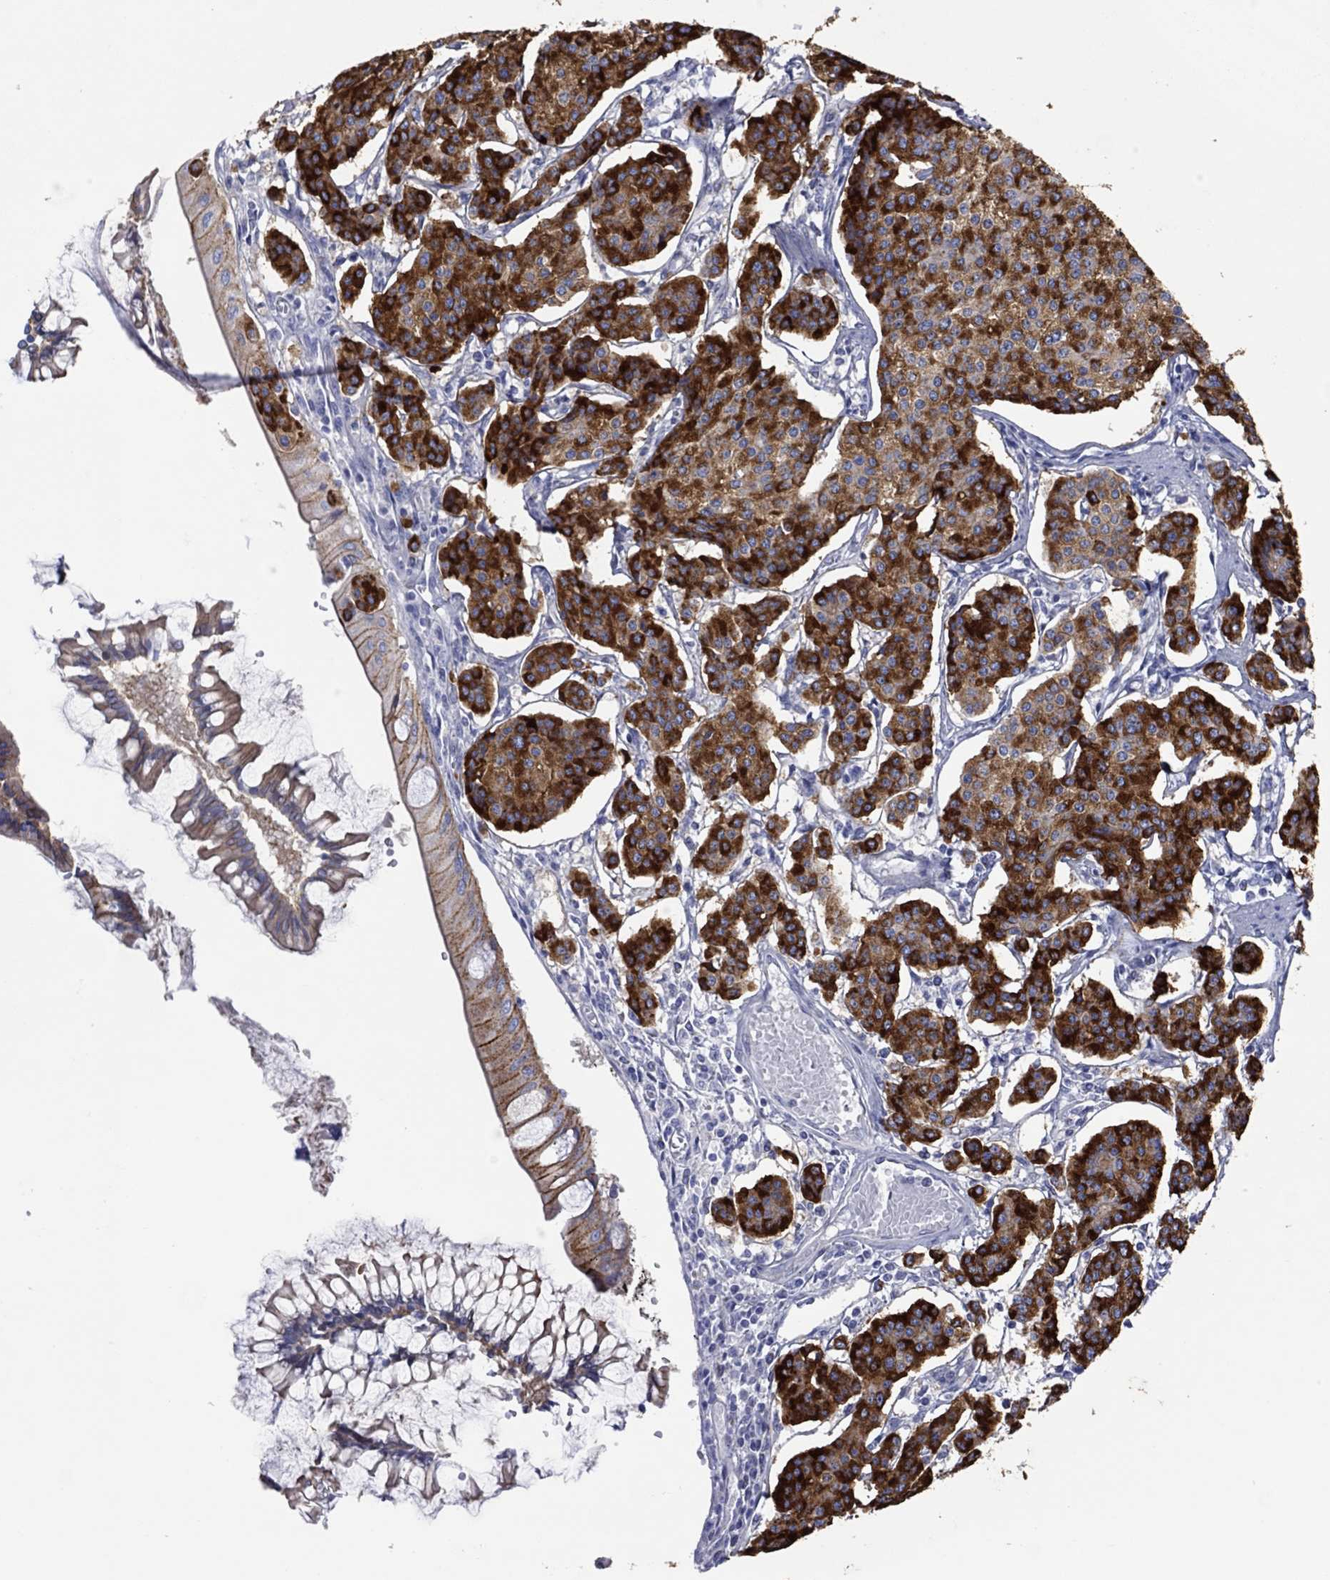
{"staining": {"intensity": "strong", "quantity": ">75%", "location": "cytoplasmic/membranous"}, "tissue": "carcinoid", "cell_type": "Tumor cells", "image_type": "cancer", "snomed": [{"axis": "morphology", "description": "Carcinoid, malignant, NOS"}, {"axis": "topography", "description": "Small intestine"}], "caption": "This histopathology image displays malignant carcinoid stained with IHC to label a protein in brown. The cytoplasmic/membranous of tumor cells show strong positivity for the protein. Nuclei are counter-stained blue.", "gene": "TLDC2", "patient": {"sex": "female", "age": 65}}